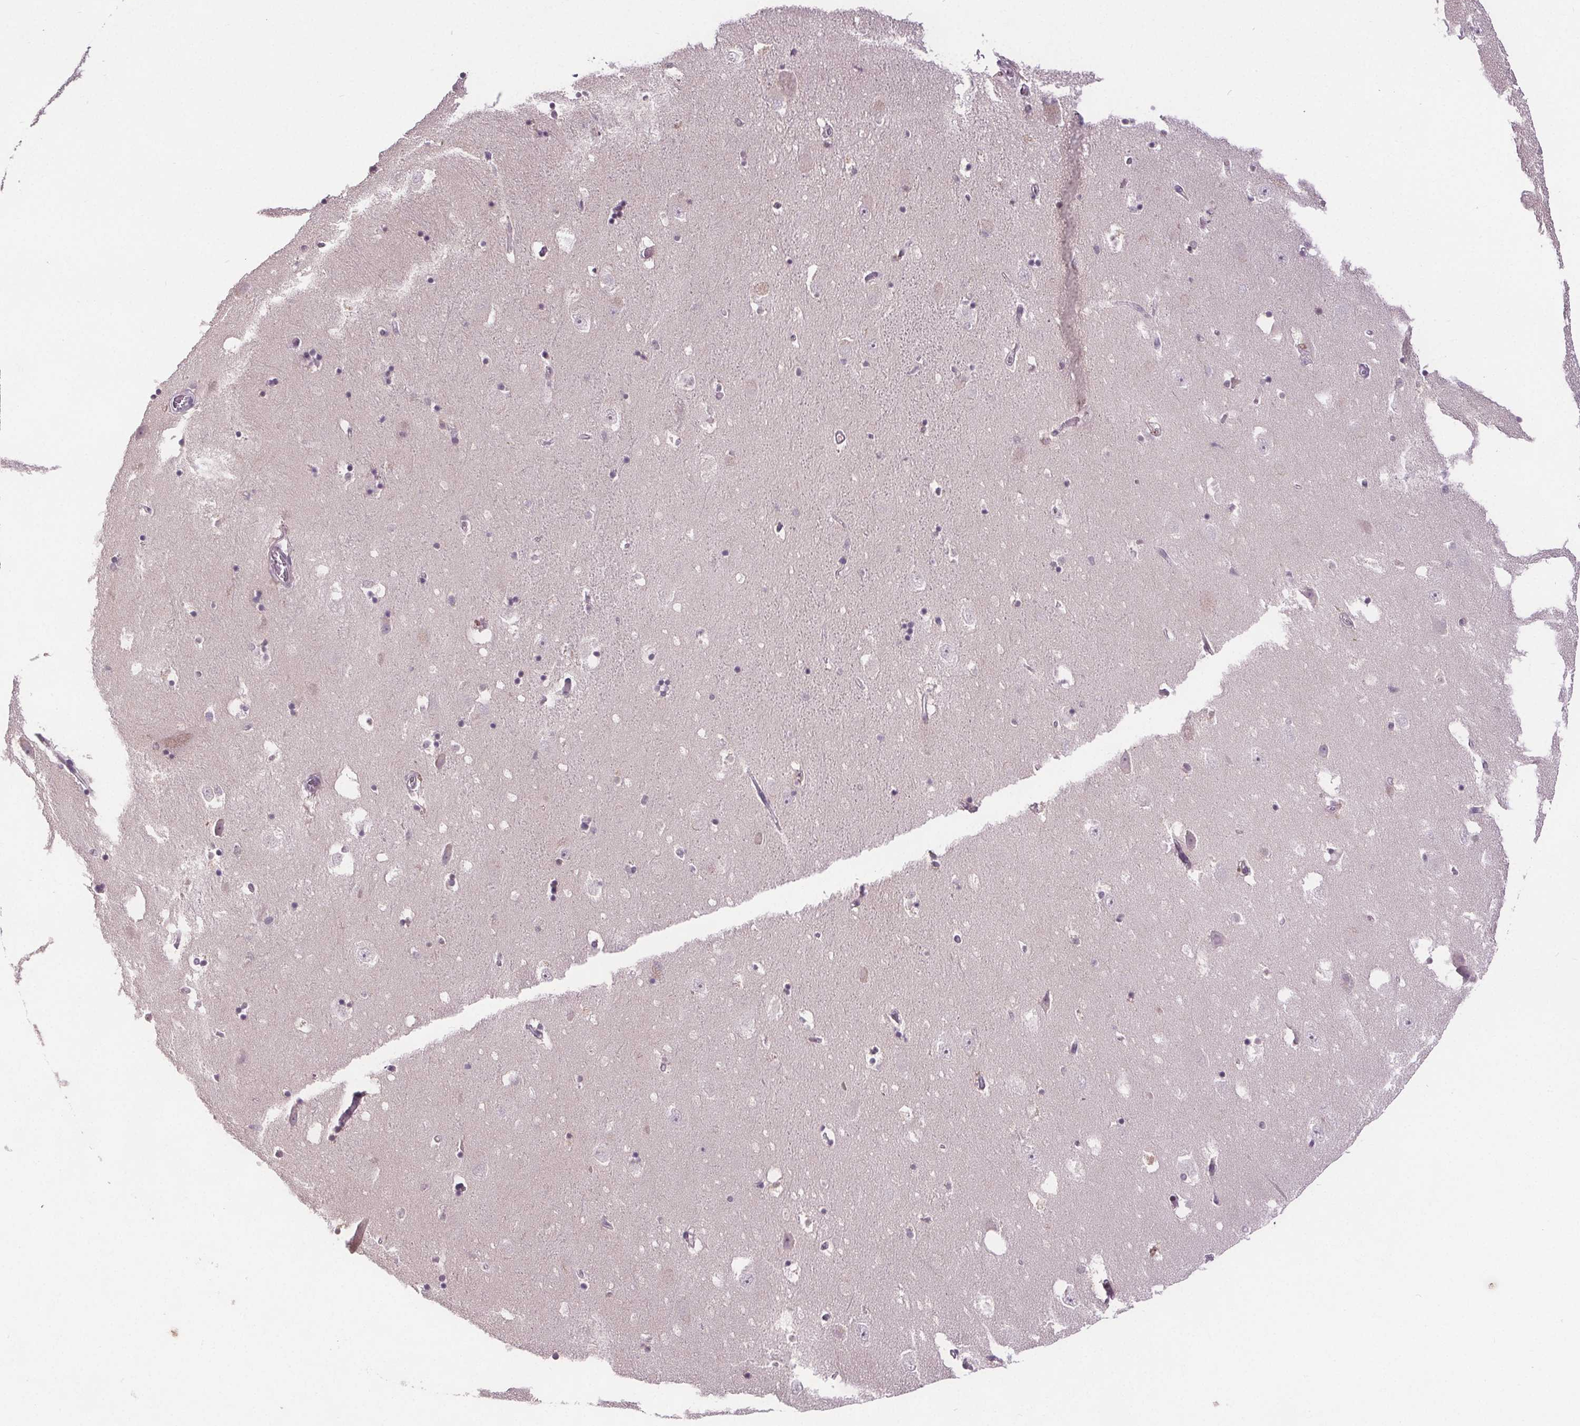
{"staining": {"intensity": "moderate", "quantity": "25%-75%", "location": "nuclear"}, "tissue": "hippocampus", "cell_type": "Glial cells", "image_type": "normal", "snomed": [{"axis": "morphology", "description": "Normal tissue, NOS"}, {"axis": "topography", "description": "Hippocampus"}], "caption": "DAB (3,3'-diaminobenzidine) immunohistochemical staining of unremarkable human hippocampus shows moderate nuclear protein expression in approximately 25%-75% of glial cells.", "gene": "CENPF", "patient": {"sex": "male", "age": 58}}